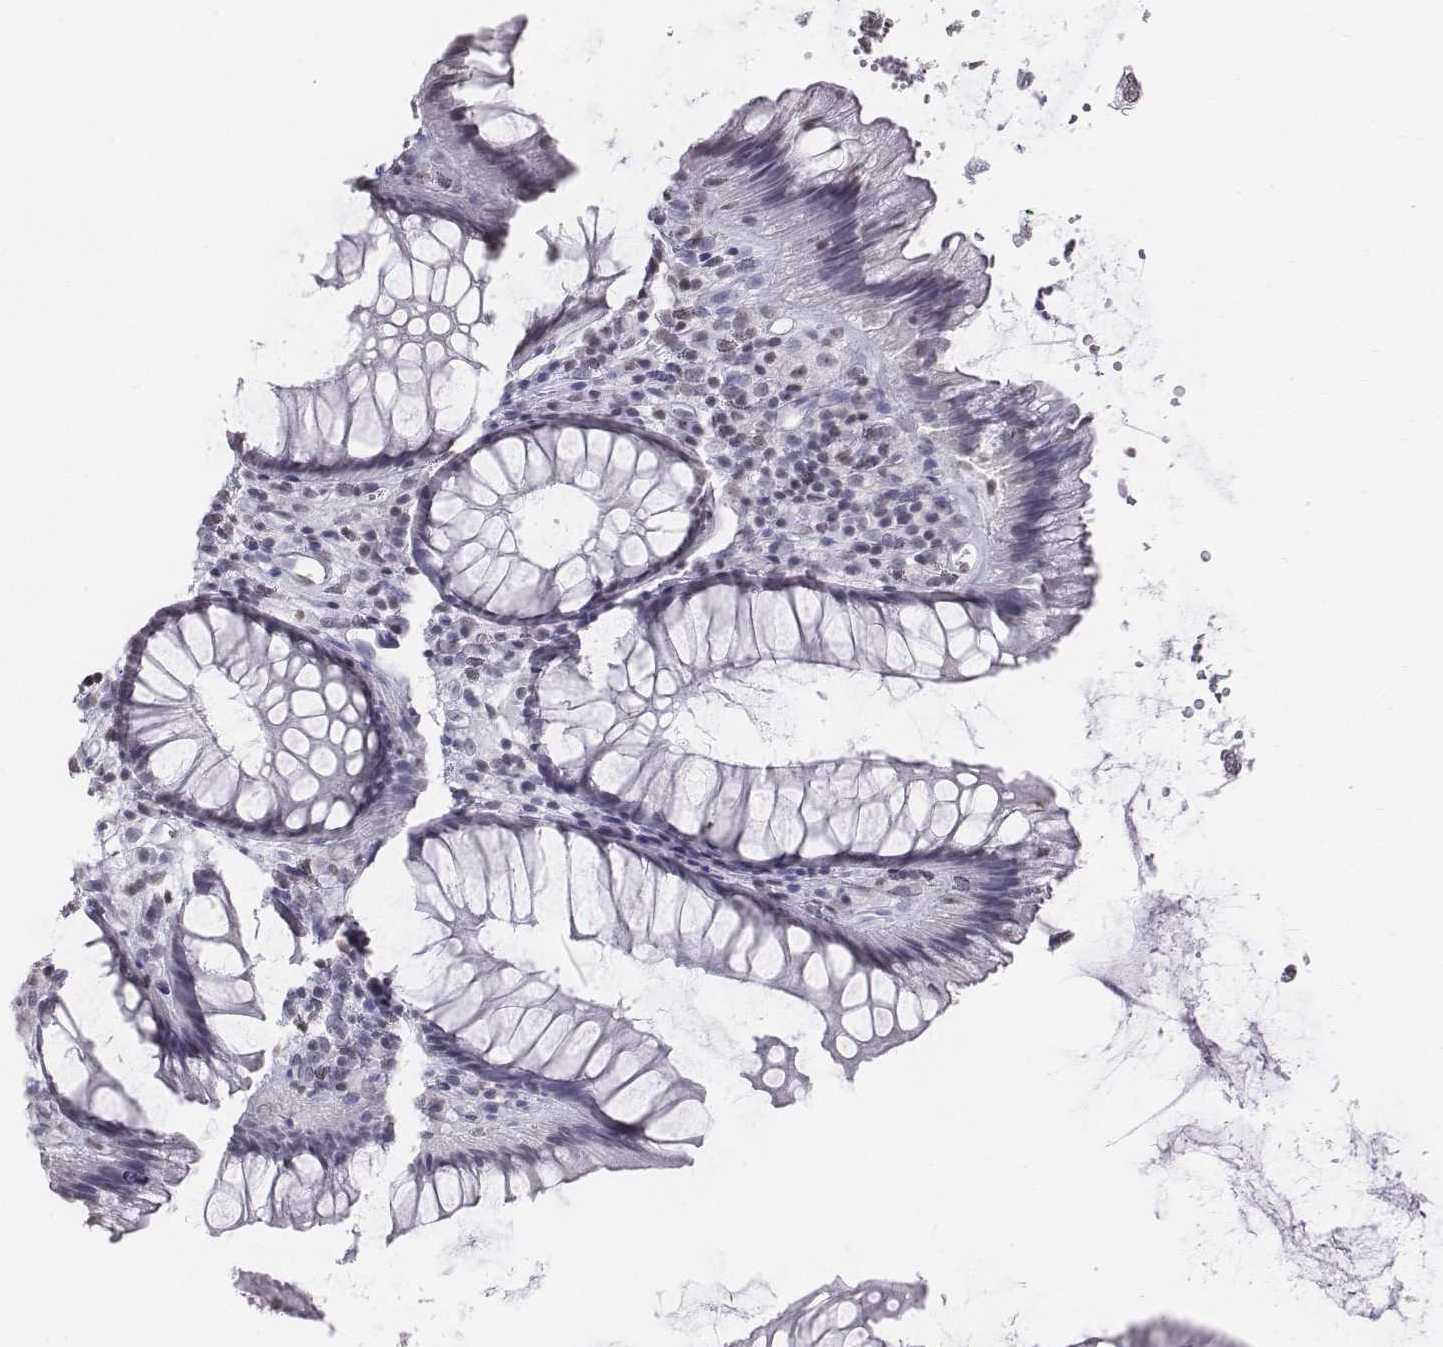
{"staining": {"intensity": "negative", "quantity": "none", "location": "none"}, "tissue": "rectum", "cell_type": "Glandular cells", "image_type": "normal", "snomed": [{"axis": "morphology", "description": "Normal tissue, NOS"}, {"axis": "topography", "description": "Smooth muscle"}, {"axis": "topography", "description": "Rectum"}], "caption": "Human rectum stained for a protein using immunohistochemistry exhibits no staining in glandular cells.", "gene": "BARHL1", "patient": {"sex": "male", "age": 53}}